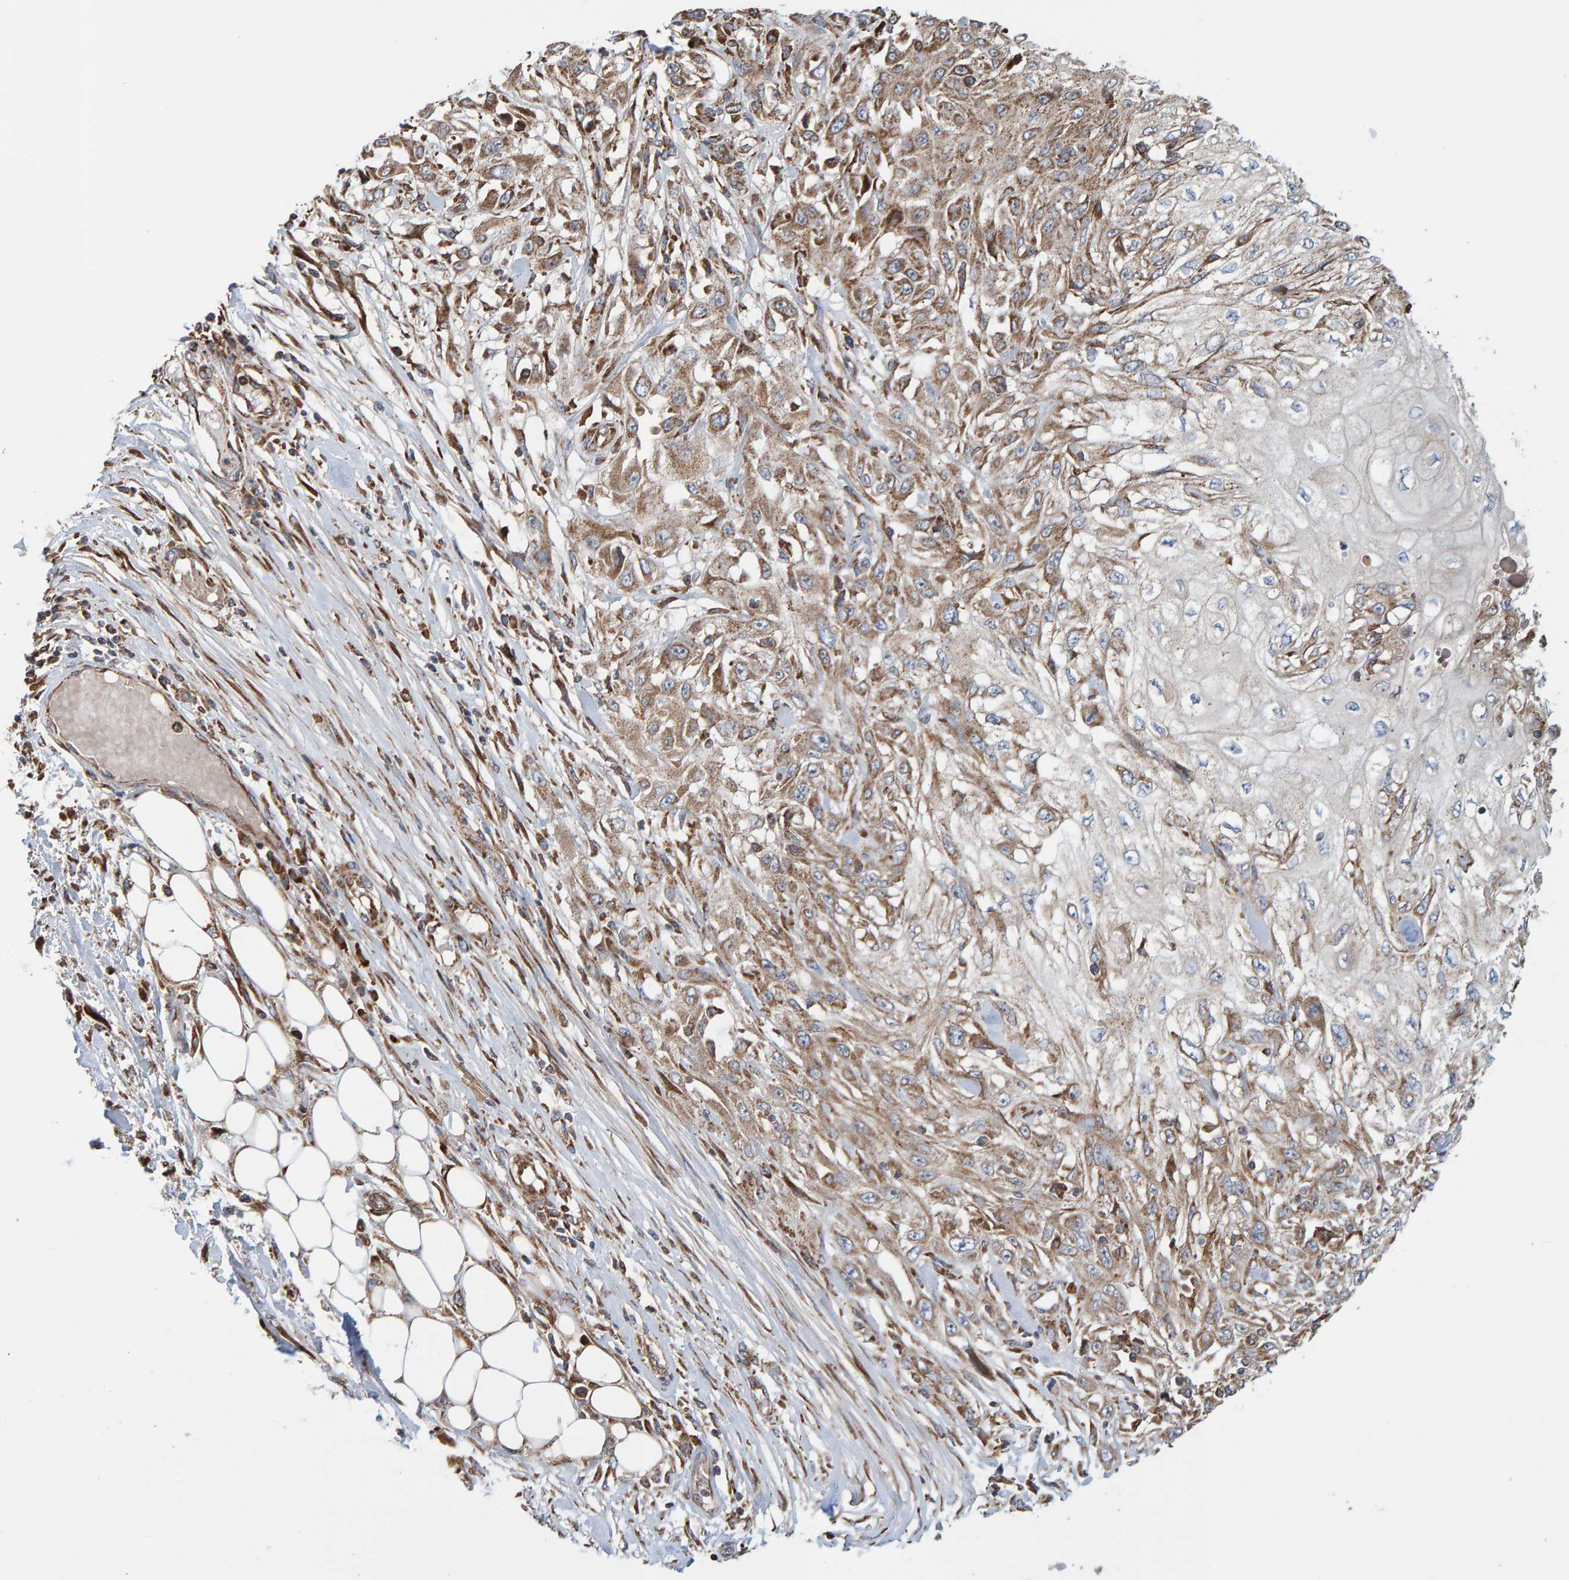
{"staining": {"intensity": "moderate", "quantity": ">75%", "location": "cytoplasmic/membranous"}, "tissue": "skin cancer", "cell_type": "Tumor cells", "image_type": "cancer", "snomed": [{"axis": "morphology", "description": "Squamous cell carcinoma, NOS"}, {"axis": "morphology", "description": "Squamous cell carcinoma, metastatic, NOS"}, {"axis": "topography", "description": "Skin"}, {"axis": "topography", "description": "Lymph node"}], "caption": "Immunohistochemistry staining of metastatic squamous cell carcinoma (skin), which displays medium levels of moderate cytoplasmic/membranous expression in about >75% of tumor cells indicating moderate cytoplasmic/membranous protein positivity. The staining was performed using DAB (3,3'-diaminobenzidine) (brown) for protein detection and nuclei were counterstained in hematoxylin (blue).", "gene": "MRPL45", "patient": {"sex": "male", "age": 75}}